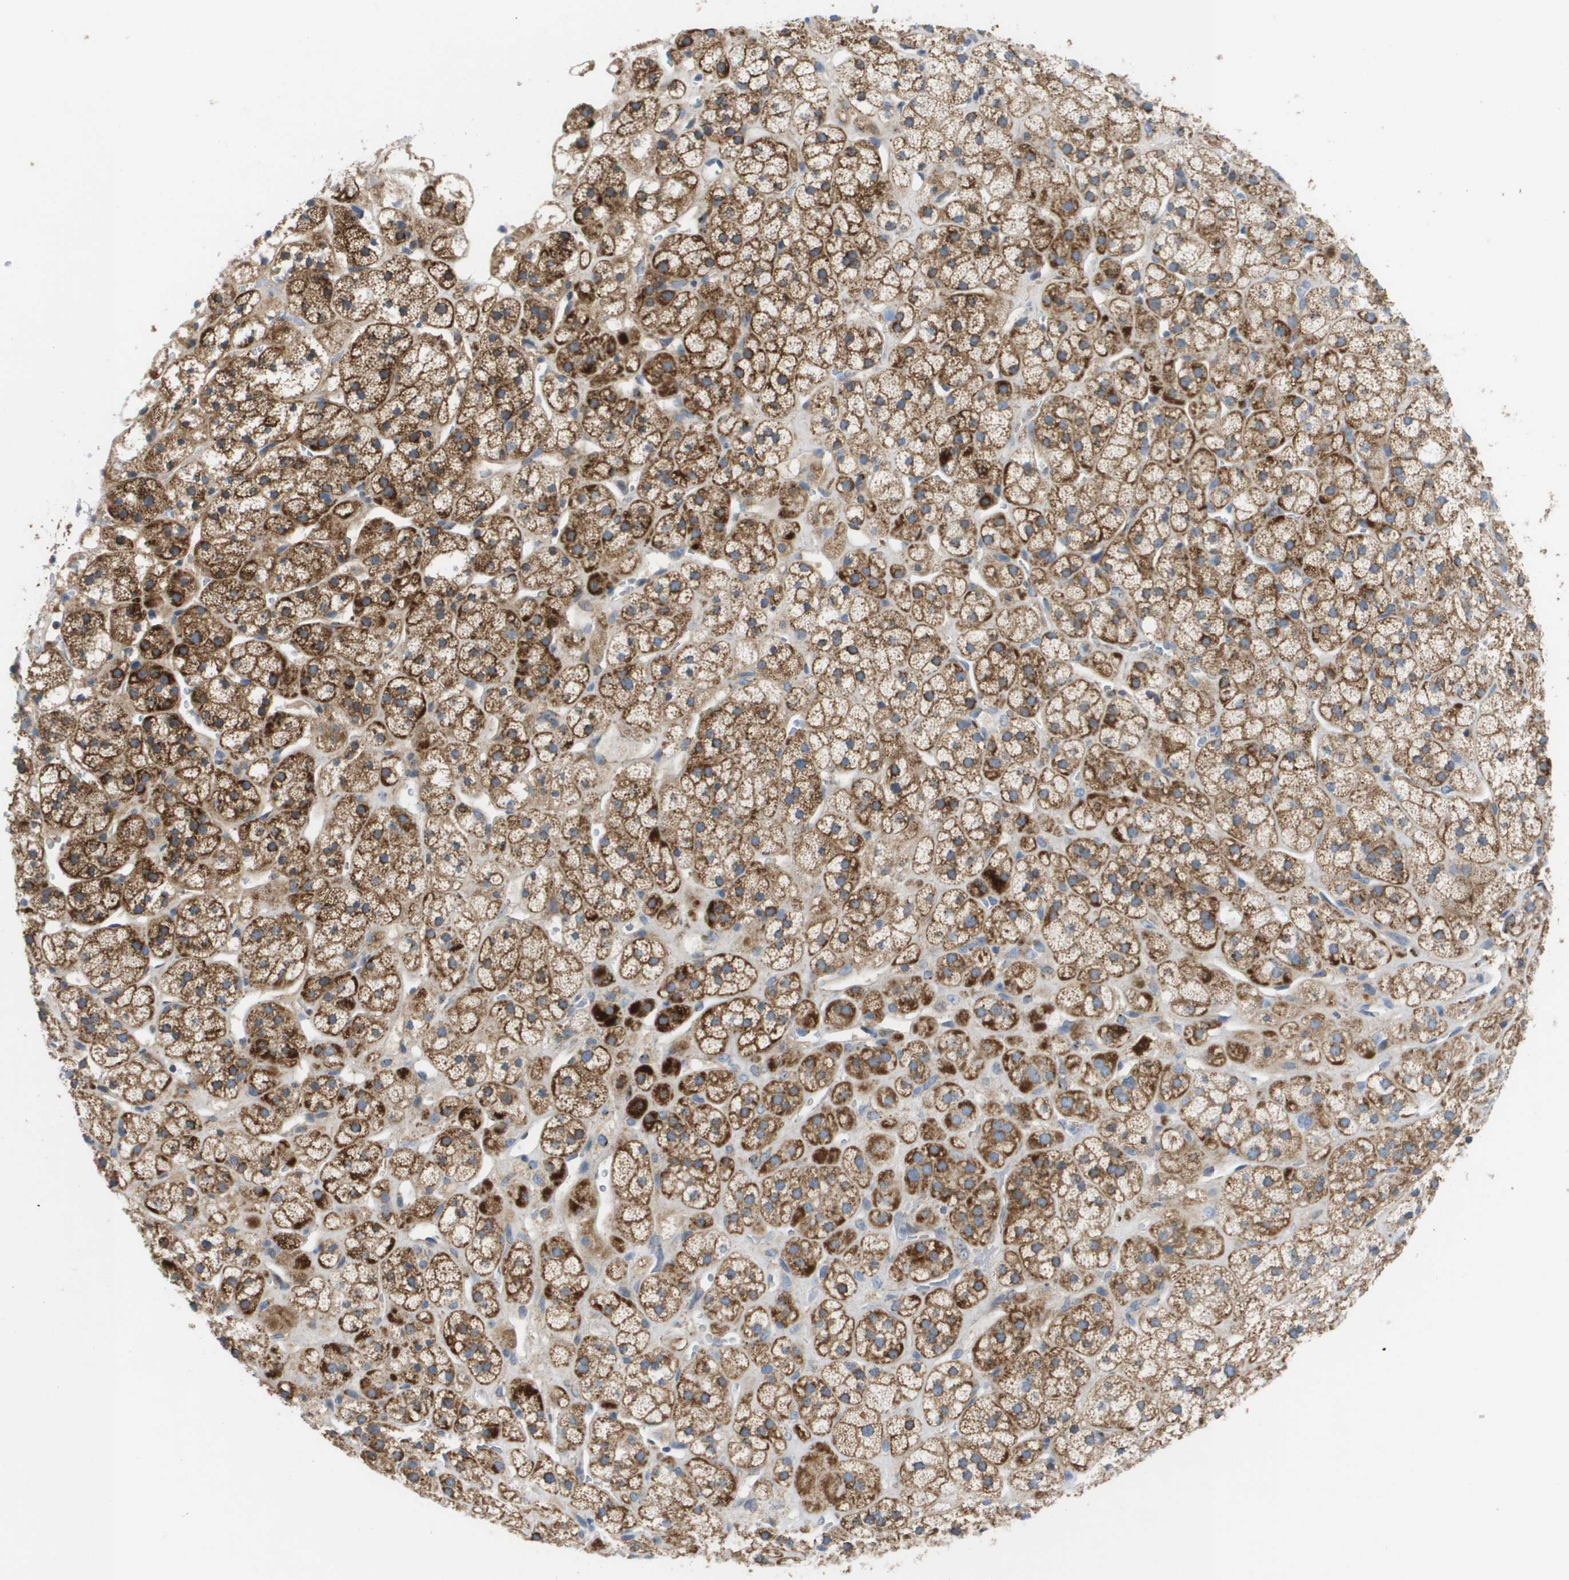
{"staining": {"intensity": "strong", "quantity": ">75%", "location": "cytoplasmic/membranous"}, "tissue": "adrenal gland", "cell_type": "Glandular cells", "image_type": "normal", "snomed": [{"axis": "morphology", "description": "Normal tissue, NOS"}, {"axis": "topography", "description": "Adrenal gland"}], "caption": "Brown immunohistochemical staining in unremarkable human adrenal gland shows strong cytoplasmic/membranous staining in about >75% of glandular cells. The staining was performed using DAB, with brown indicating positive protein expression. Nuclei are stained blue with hematoxylin.", "gene": "FIS1", "patient": {"sex": "male", "age": 56}}